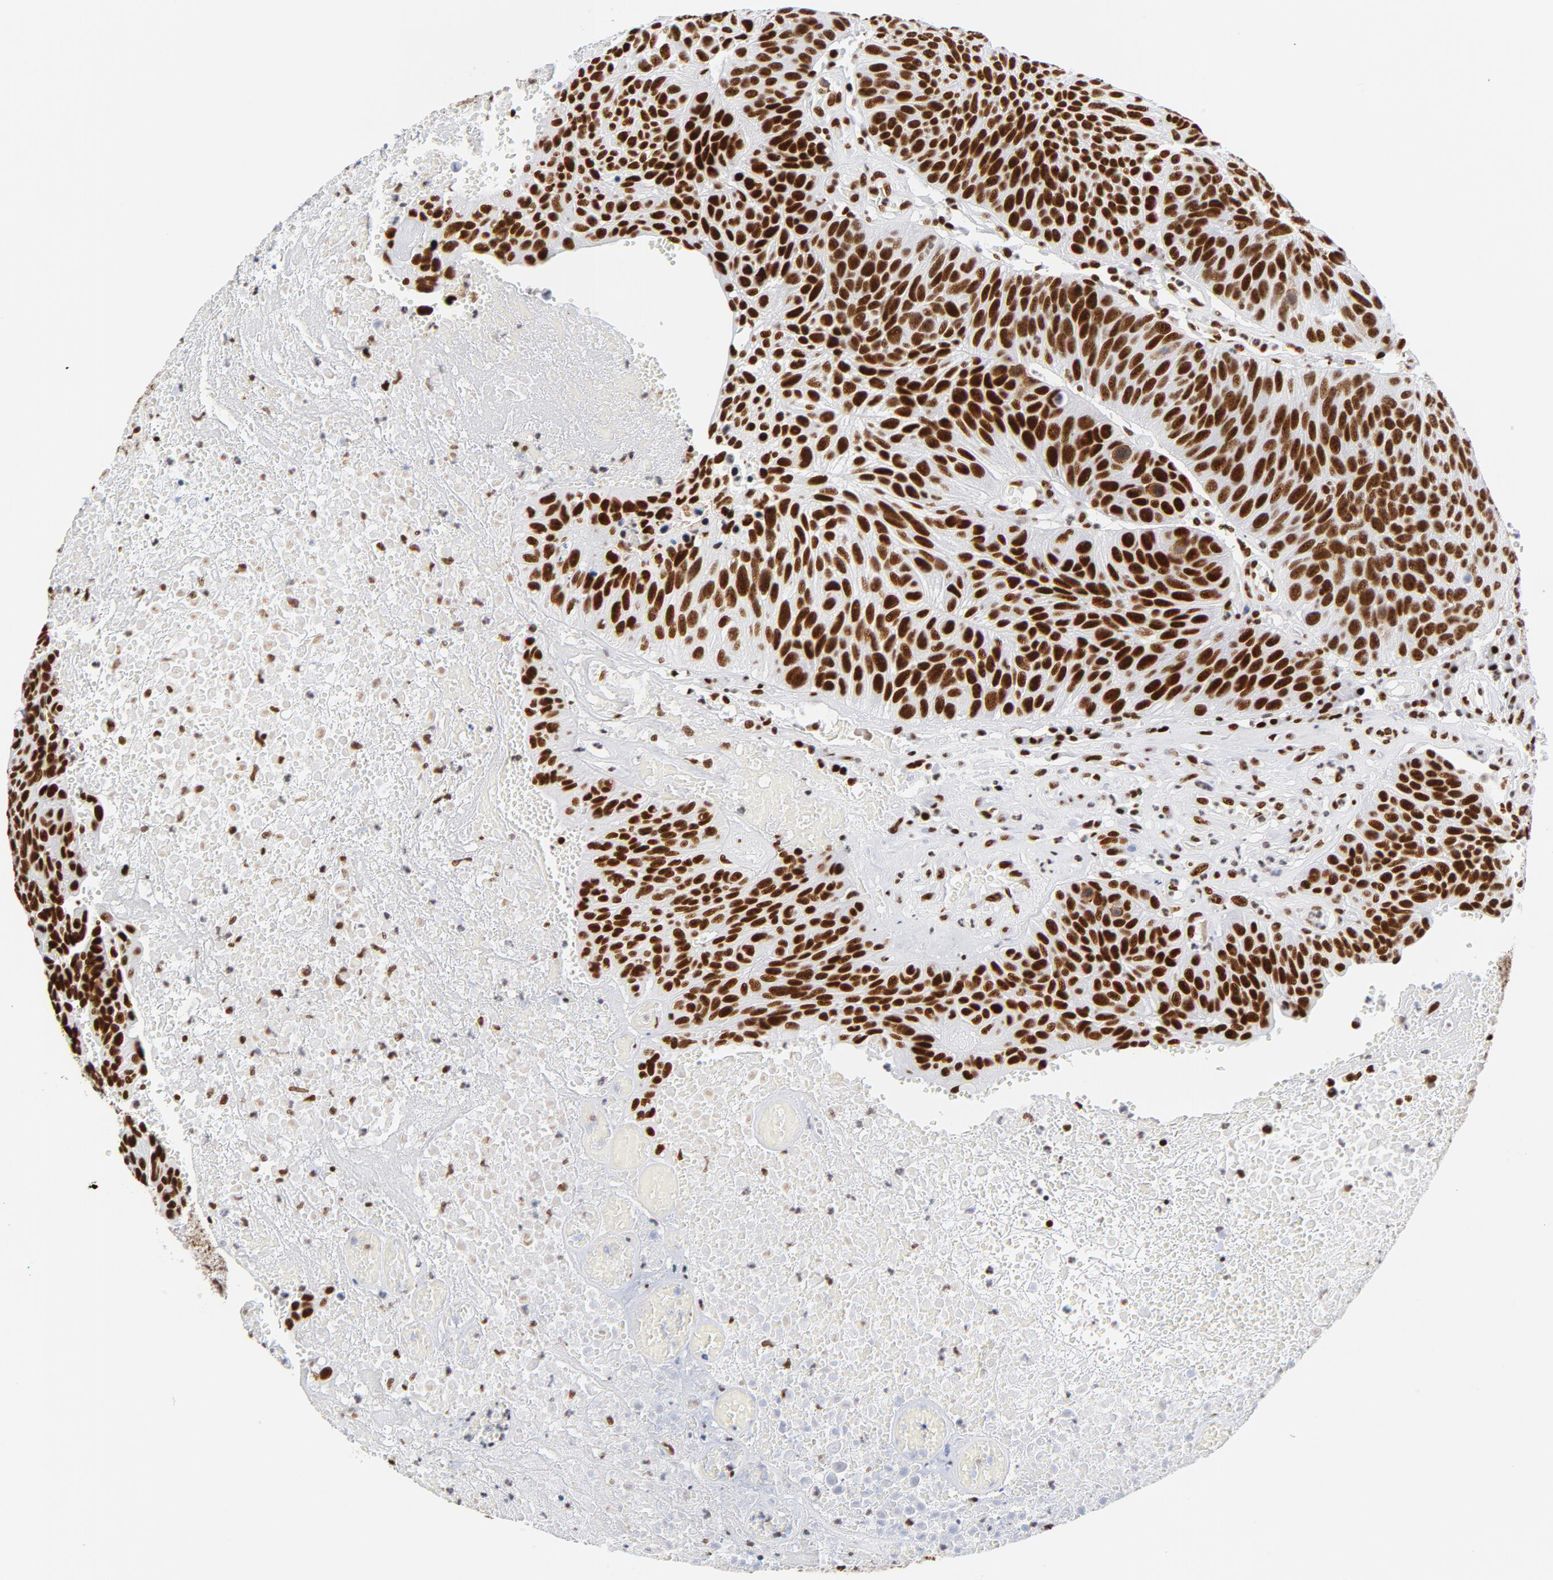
{"staining": {"intensity": "strong", "quantity": ">75%", "location": "nuclear"}, "tissue": "urothelial cancer", "cell_type": "Tumor cells", "image_type": "cancer", "snomed": [{"axis": "morphology", "description": "Urothelial carcinoma, High grade"}, {"axis": "topography", "description": "Urinary bladder"}], "caption": "High-grade urothelial carcinoma was stained to show a protein in brown. There is high levels of strong nuclear staining in about >75% of tumor cells.", "gene": "XRCC5", "patient": {"sex": "male", "age": 66}}